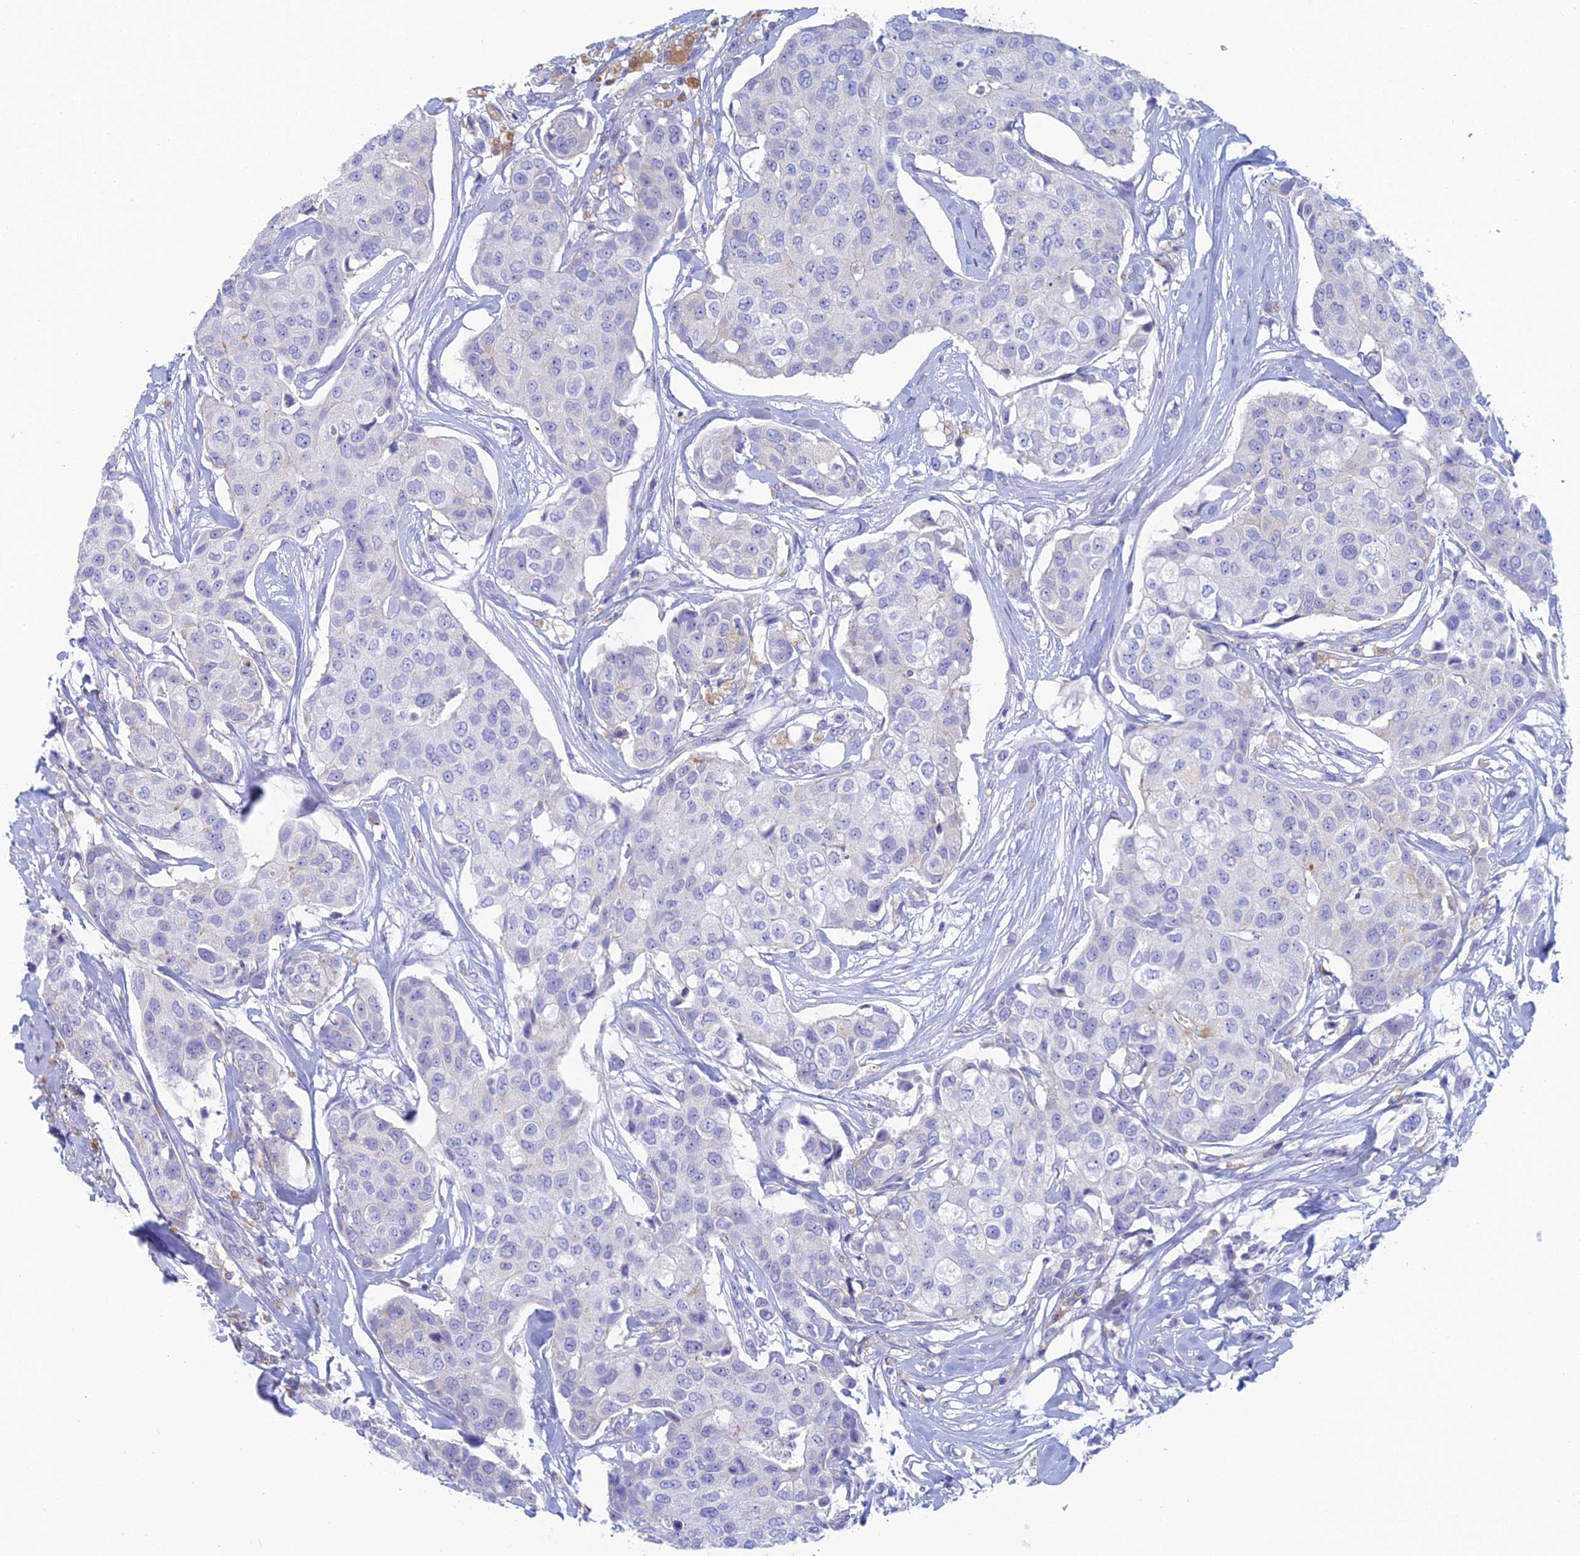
{"staining": {"intensity": "negative", "quantity": "none", "location": "none"}, "tissue": "breast cancer", "cell_type": "Tumor cells", "image_type": "cancer", "snomed": [{"axis": "morphology", "description": "Duct carcinoma"}, {"axis": "topography", "description": "Breast"}], "caption": "Human breast cancer (intraductal carcinoma) stained for a protein using IHC shows no staining in tumor cells.", "gene": "FERD3L", "patient": {"sex": "female", "age": 80}}